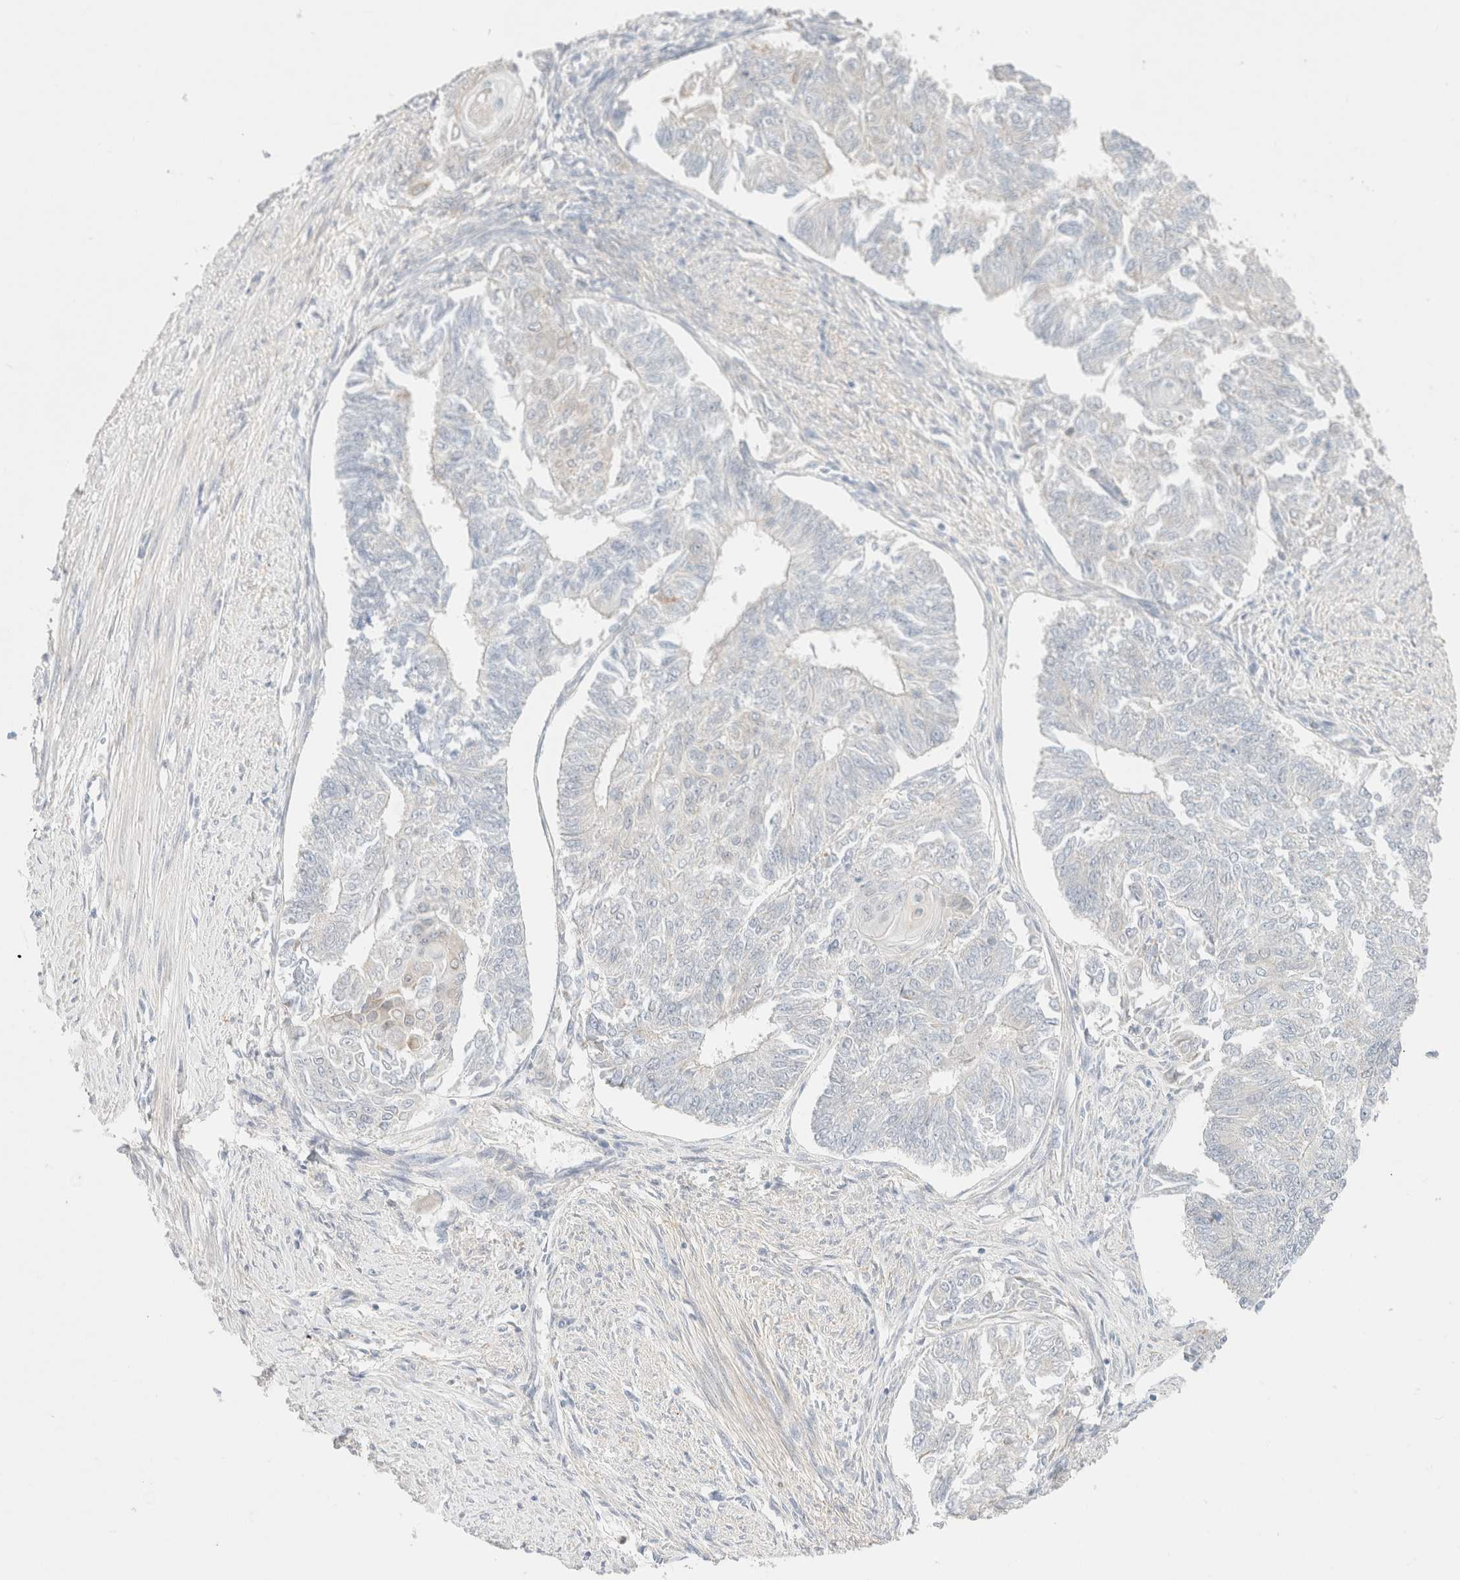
{"staining": {"intensity": "negative", "quantity": "none", "location": "none"}, "tissue": "endometrial cancer", "cell_type": "Tumor cells", "image_type": "cancer", "snomed": [{"axis": "morphology", "description": "Adenocarcinoma, NOS"}, {"axis": "topography", "description": "Endometrium"}], "caption": "Endometrial cancer (adenocarcinoma) stained for a protein using immunohistochemistry (IHC) shows no positivity tumor cells.", "gene": "UNC13B", "patient": {"sex": "female", "age": 32}}